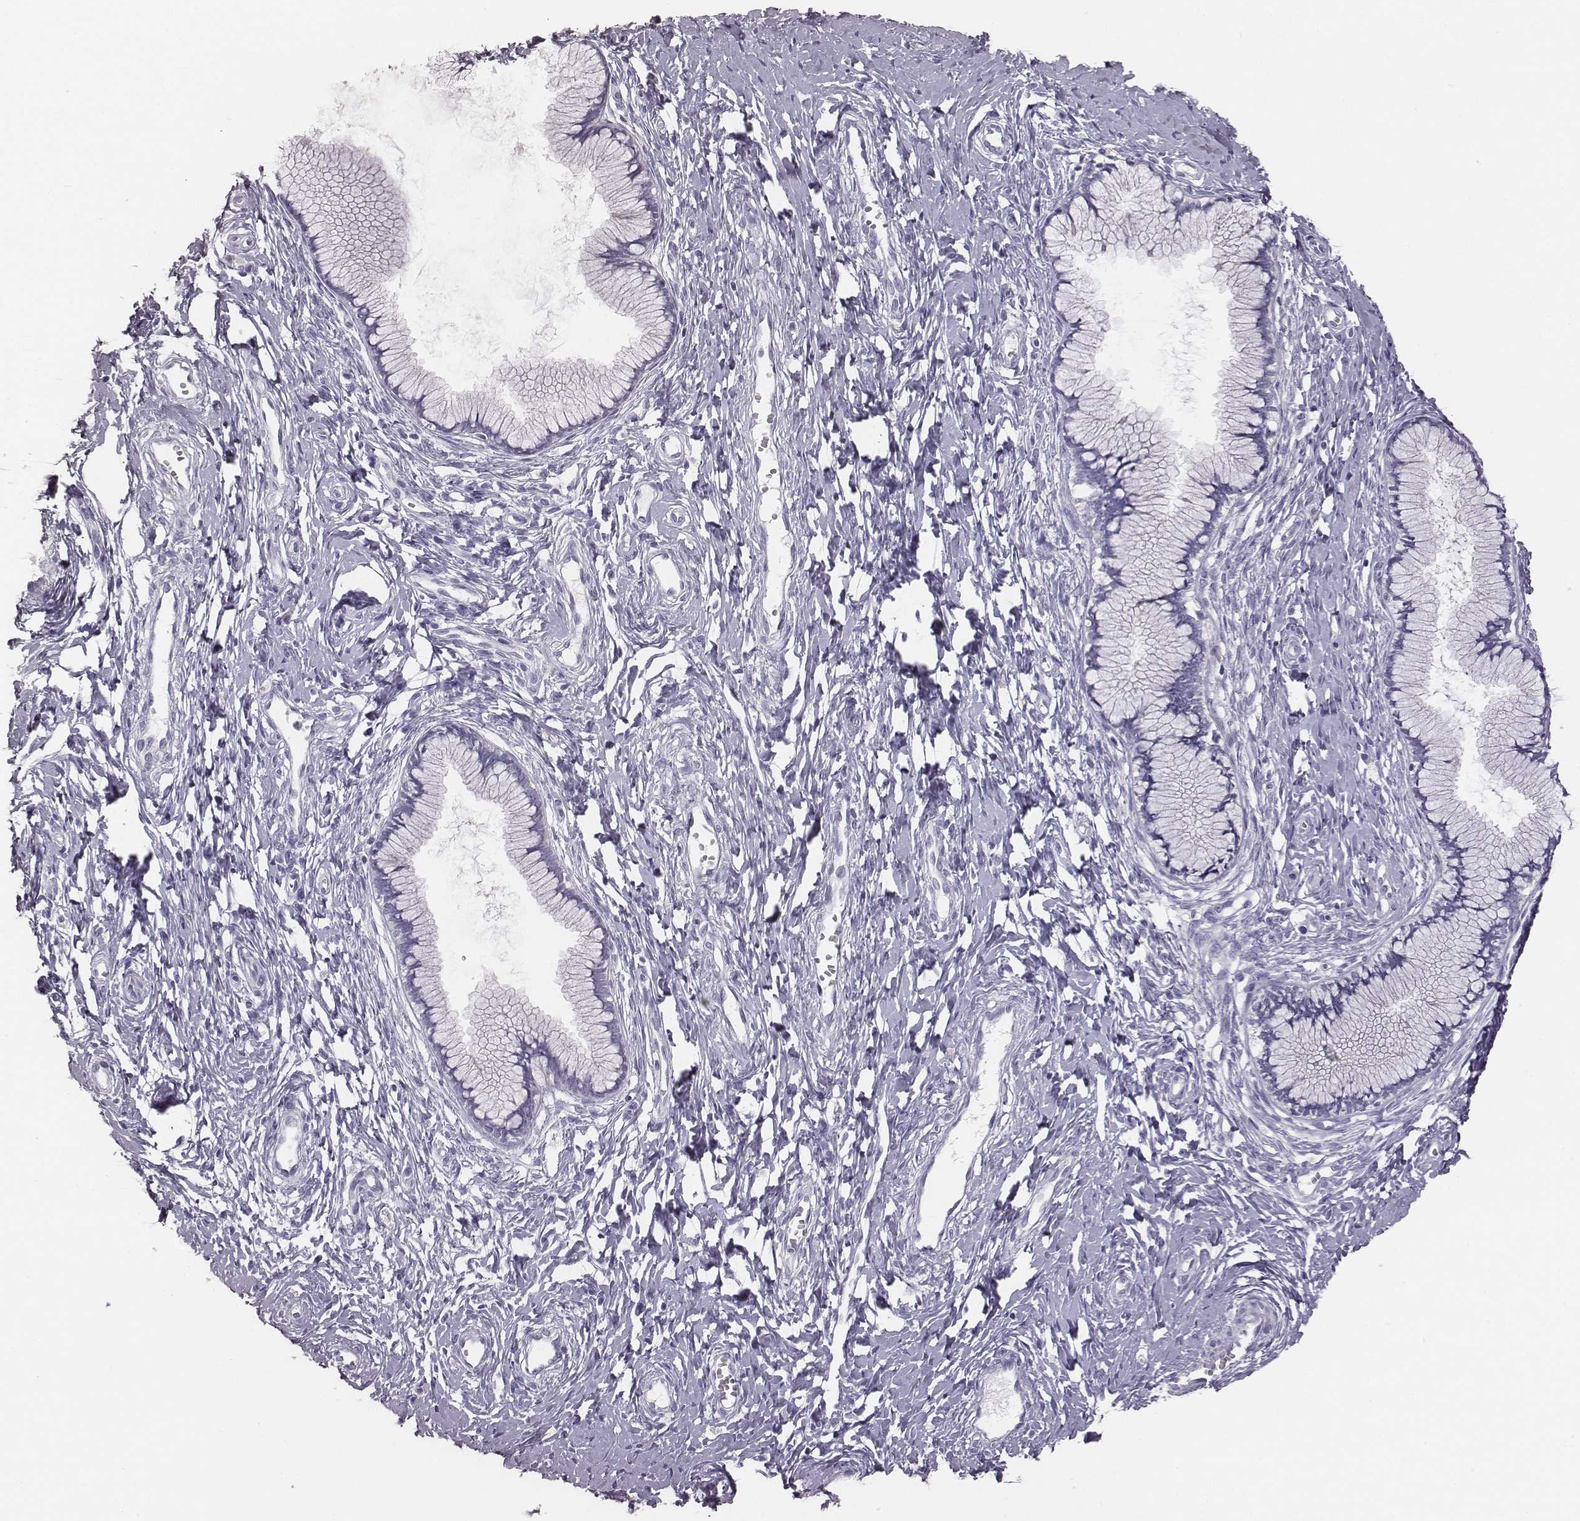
{"staining": {"intensity": "negative", "quantity": "none", "location": "none"}, "tissue": "cervix", "cell_type": "Glandular cells", "image_type": "normal", "snomed": [{"axis": "morphology", "description": "Normal tissue, NOS"}, {"axis": "topography", "description": "Cervix"}], "caption": "Glandular cells show no significant protein positivity in unremarkable cervix.", "gene": "ENSG00000290147", "patient": {"sex": "female", "age": 40}}